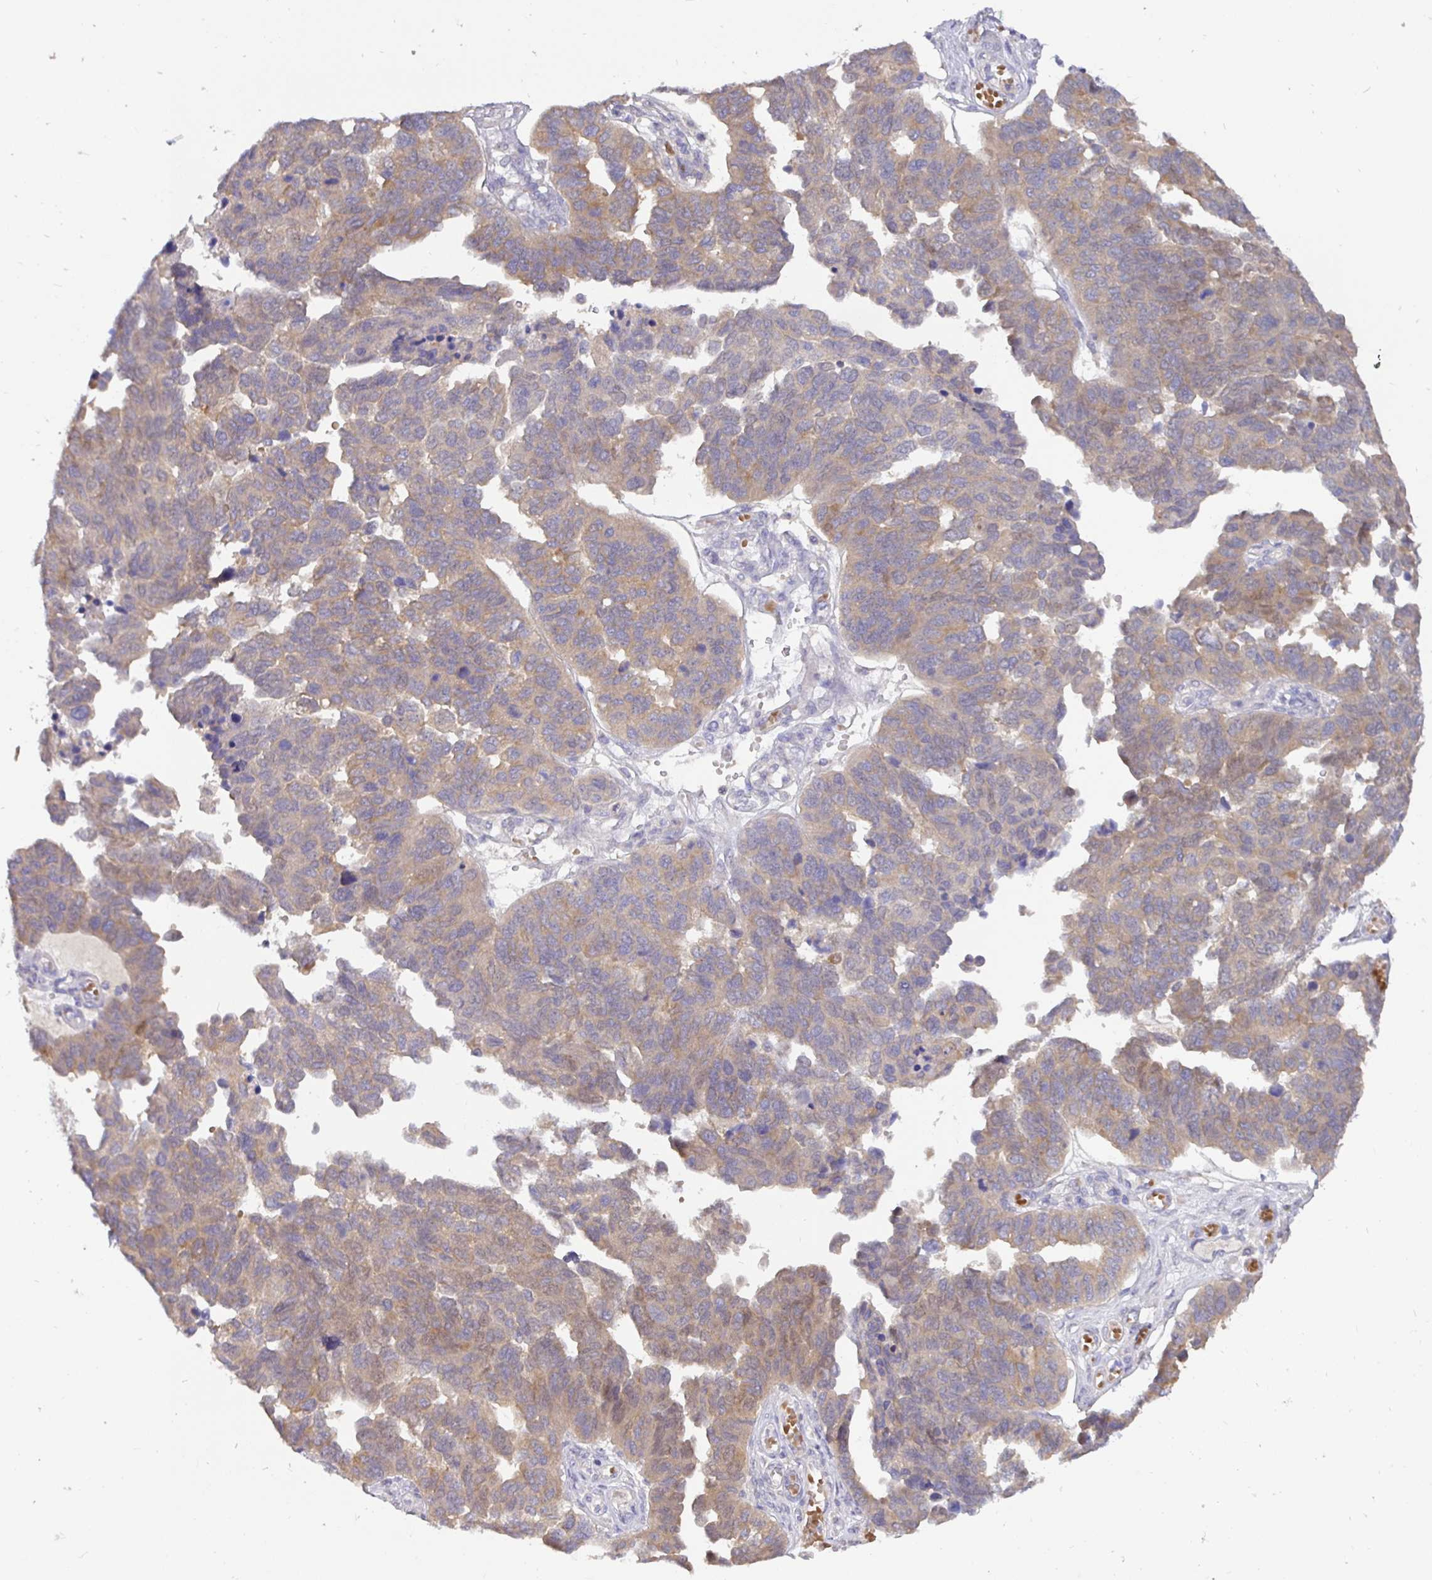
{"staining": {"intensity": "moderate", "quantity": ">75%", "location": "cytoplasmic/membranous"}, "tissue": "ovarian cancer", "cell_type": "Tumor cells", "image_type": "cancer", "snomed": [{"axis": "morphology", "description": "Cystadenocarcinoma, serous, NOS"}, {"axis": "topography", "description": "Ovary"}], "caption": "Ovarian serous cystadenocarcinoma stained for a protein (brown) displays moderate cytoplasmic/membranous positive staining in about >75% of tumor cells.", "gene": "KIF21A", "patient": {"sex": "female", "age": 64}}